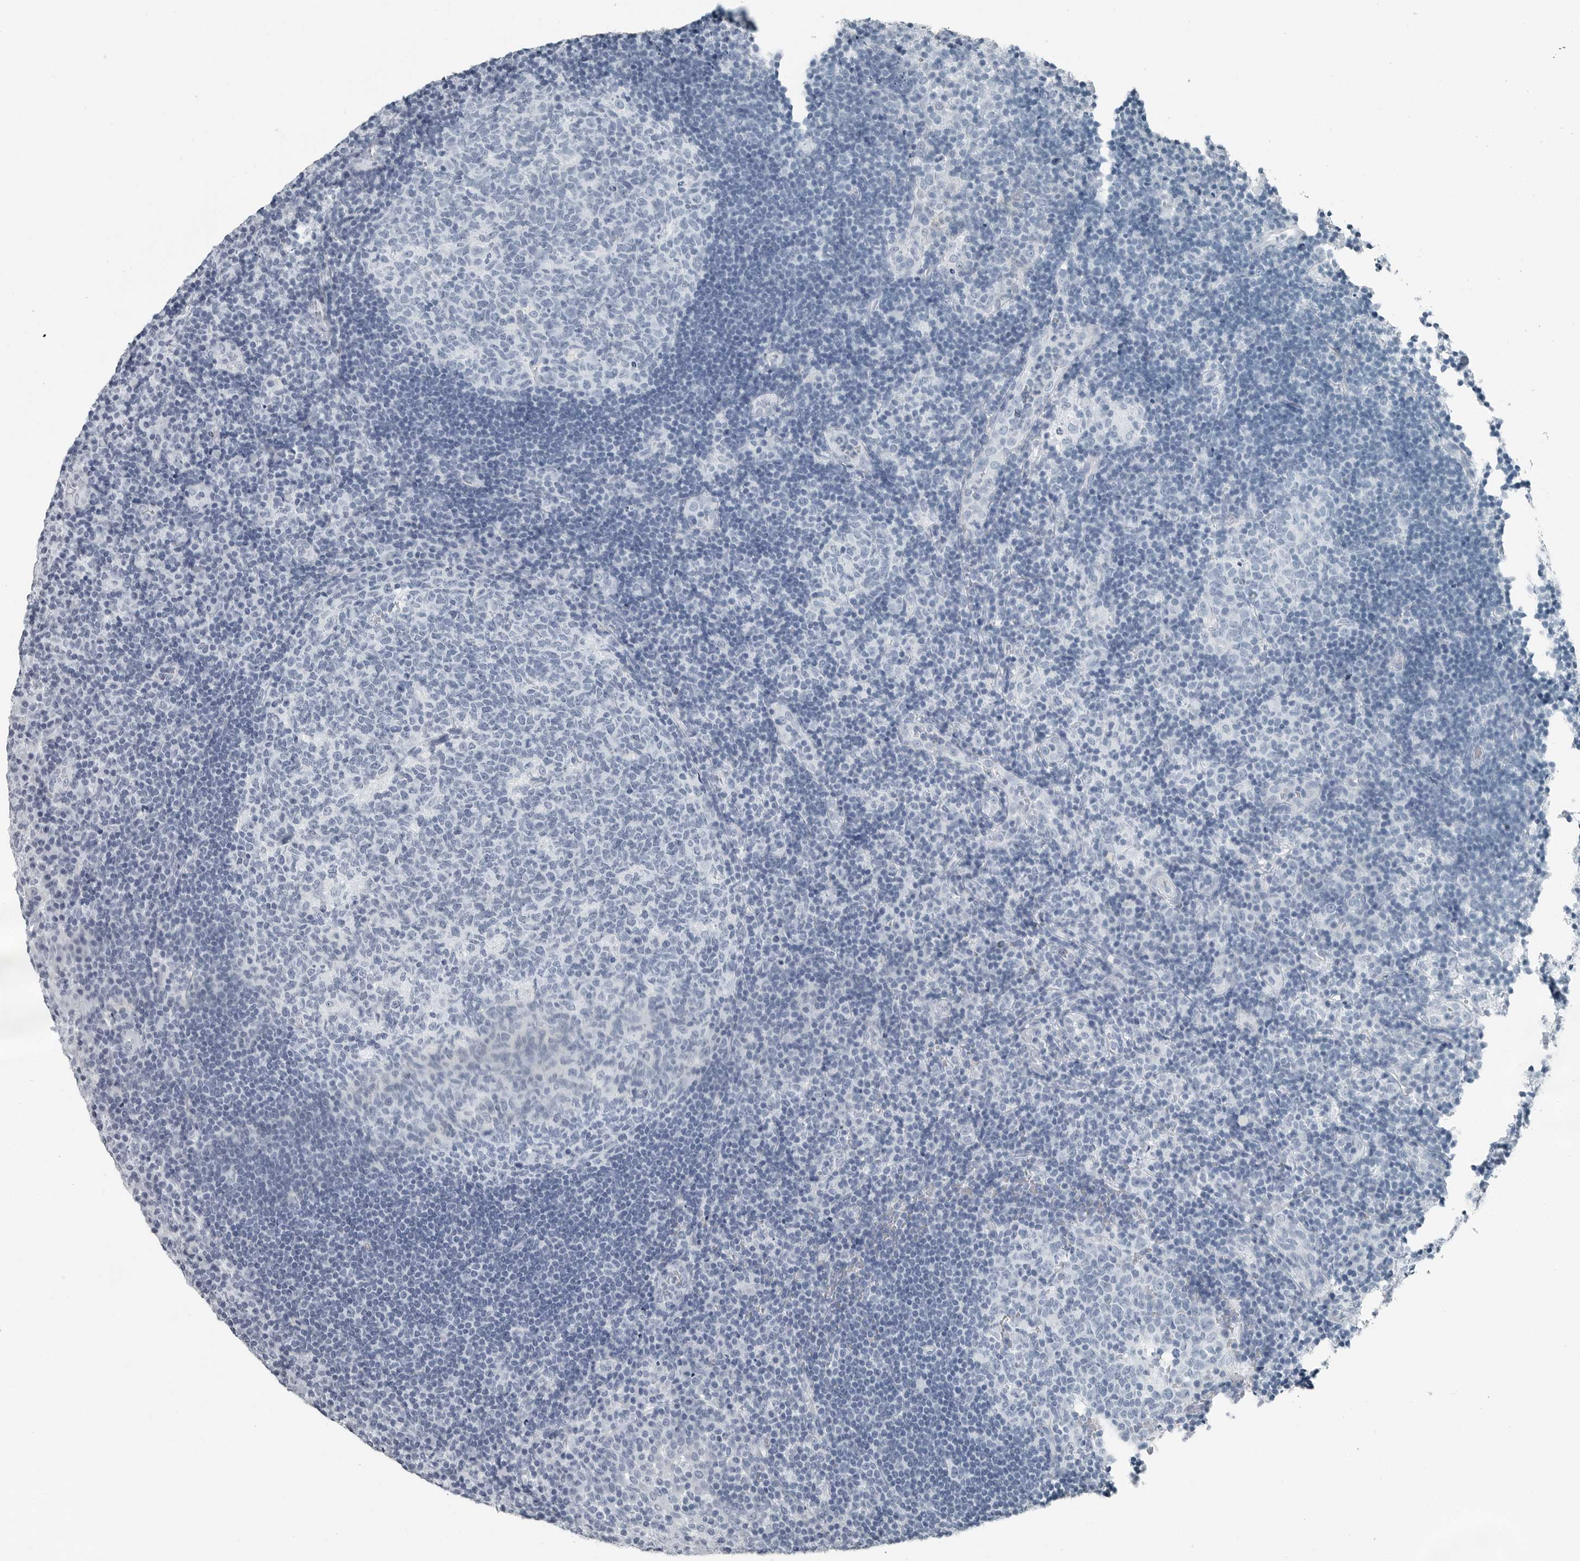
{"staining": {"intensity": "negative", "quantity": "none", "location": "none"}, "tissue": "tonsil", "cell_type": "Germinal center cells", "image_type": "normal", "snomed": [{"axis": "morphology", "description": "Normal tissue, NOS"}, {"axis": "topography", "description": "Tonsil"}], "caption": "Immunohistochemistry of benign human tonsil reveals no positivity in germinal center cells.", "gene": "FABP6", "patient": {"sex": "female", "age": 40}}